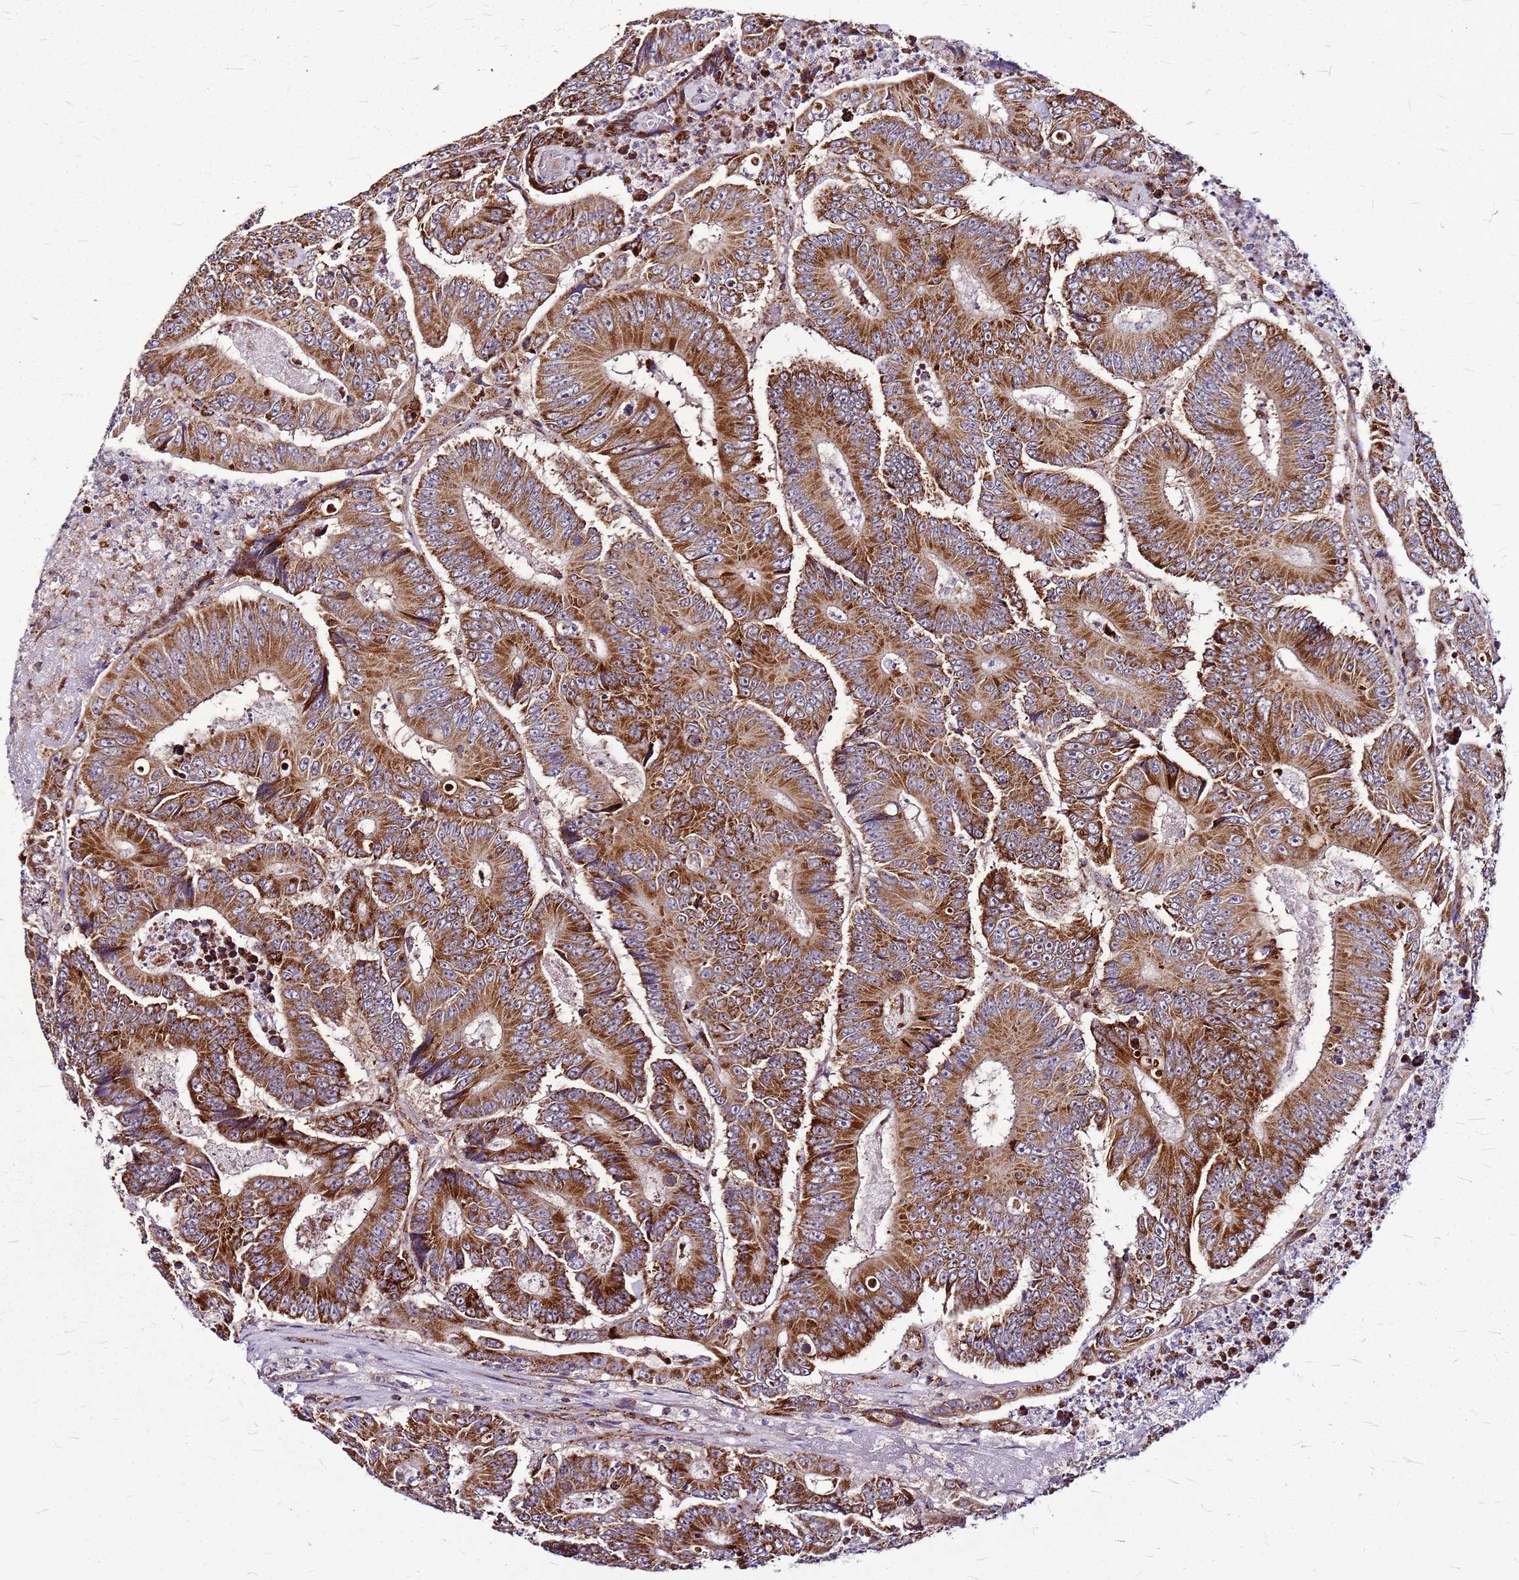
{"staining": {"intensity": "strong", "quantity": ">75%", "location": "cytoplasmic/membranous"}, "tissue": "colorectal cancer", "cell_type": "Tumor cells", "image_type": "cancer", "snomed": [{"axis": "morphology", "description": "Adenocarcinoma, NOS"}, {"axis": "topography", "description": "Colon"}], "caption": "IHC of colorectal cancer (adenocarcinoma) exhibits high levels of strong cytoplasmic/membranous expression in approximately >75% of tumor cells.", "gene": "OR51T1", "patient": {"sex": "male", "age": 83}}